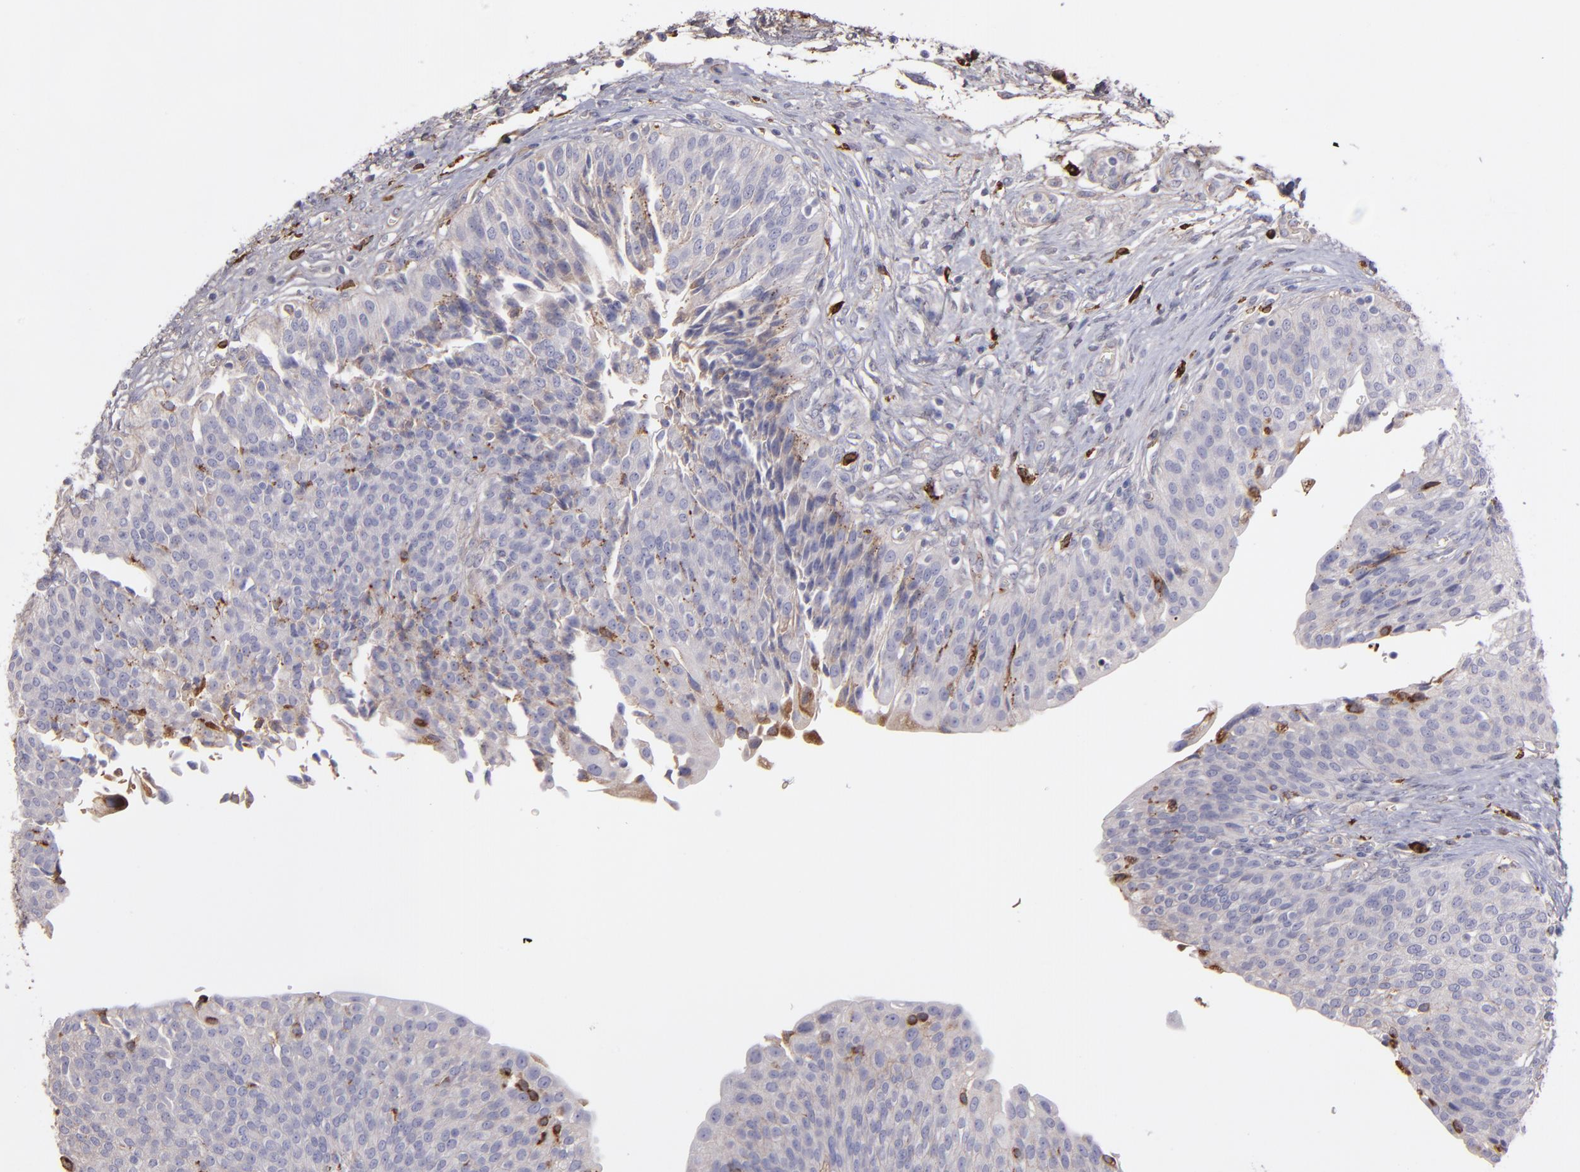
{"staining": {"intensity": "weak", "quantity": "<25%", "location": "cytoplasmic/membranous"}, "tissue": "urinary bladder", "cell_type": "Urothelial cells", "image_type": "normal", "snomed": [{"axis": "morphology", "description": "Normal tissue, NOS"}, {"axis": "topography", "description": "Smooth muscle"}, {"axis": "topography", "description": "Urinary bladder"}], "caption": "Immunohistochemical staining of benign human urinary bladder demonstrates no significant expression in urothelial cells. (DAB immunohistochemistry visualized using brightfield microscopy, high magnification).", "gene": "C1QA", "patient": {"sex": "male", "age": 35}}